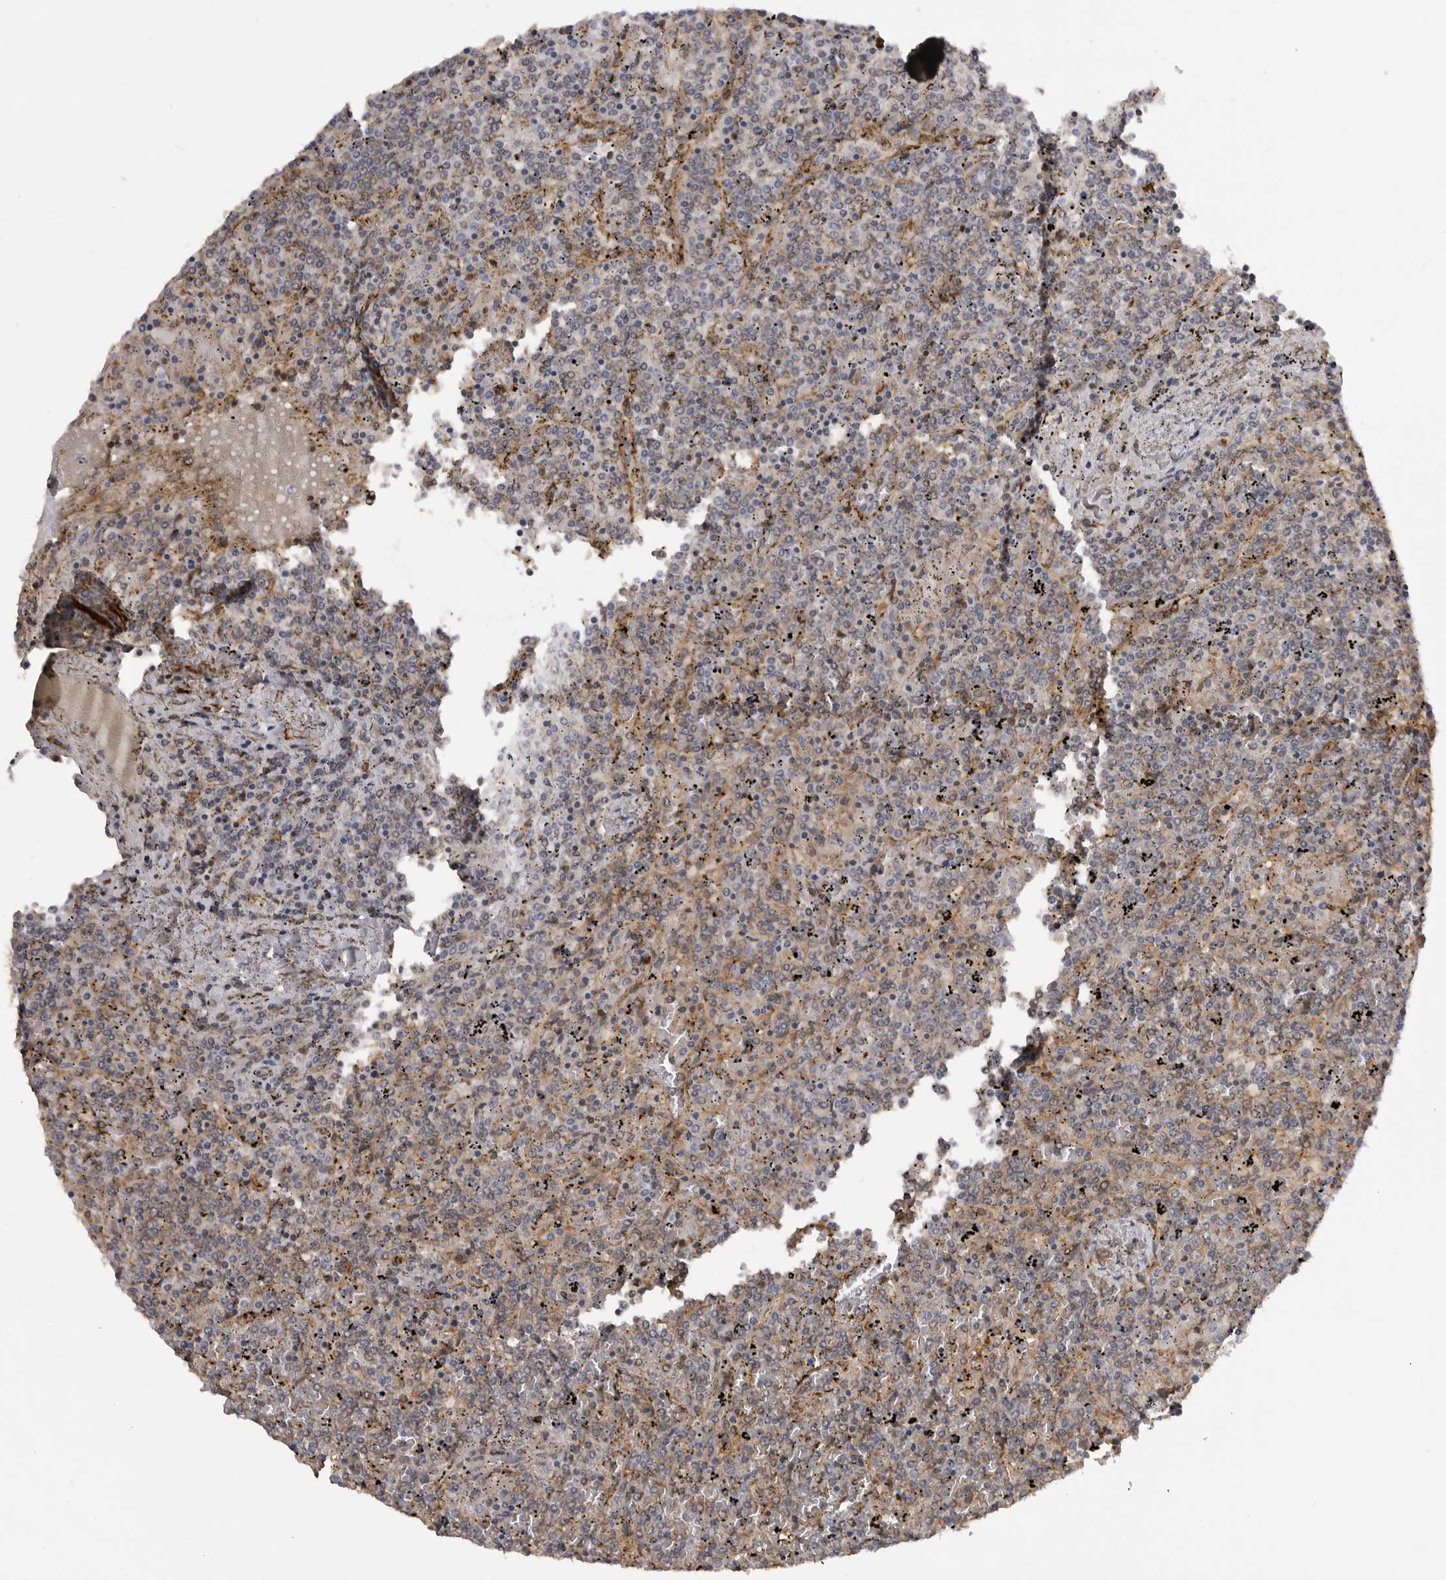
{"staining": {"intensity": "negative", "quantity": "none", "location": "none"}, "tissue": "lymphoma", "cell_type": "Tumor cells", "image_type": "cancer", "snomed": [{"axis": "morphology", "description": "Malignant lymphoma, non-Hodgkin's type, Low grade"}, {"axis": "topography", "description": "Spleen"}], "caption": "DAB (3,3'-diaminobenzidine) immunohistochemical staining of malignant lymphoma, non-Hodgkin's type (low-grade) demonstrates no significant positivity in tumor cells.", "gene": "TRIM56", "patient": {"sex": "female", "age": 19}}